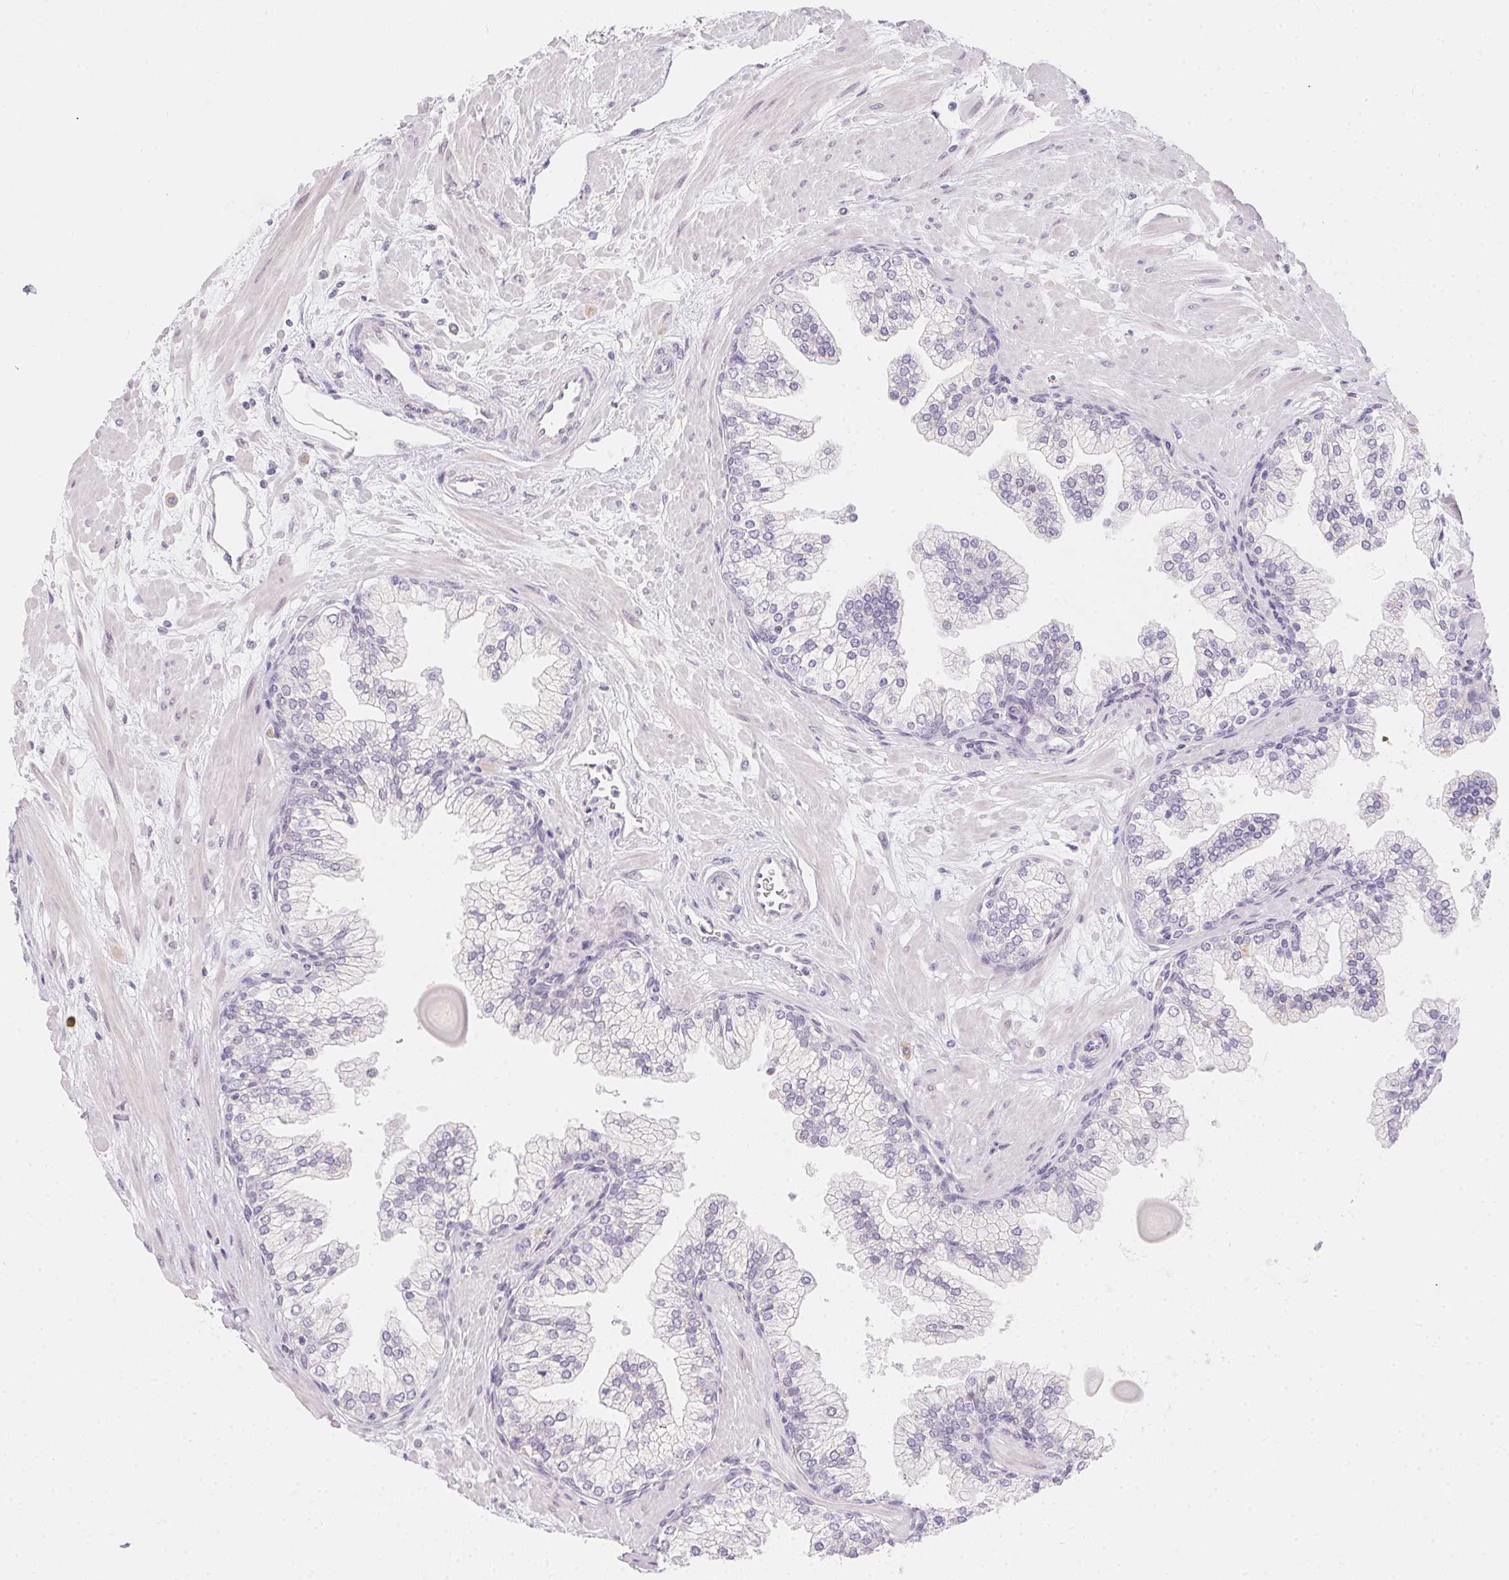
{"staining": {"intensity": "negative", "quantity": "none", "location": "none"}, "tissue": "prostate", "cell_type": "Glandular cells", "image_type": "normal", "snomed": [{"axis": "morphology", "description": "Normal tissue, NOS"}, {"axis": "topography", "description": "Prostate"}, {"axis": "topography", "description": "Peripheral nerve tissue"}], "caption": "This is an IHC micrograph of unremarkable prostate. There is no staining in glandular cells.", "gene": "MORC1", "patient": {"sex": "male", "age": 61}}